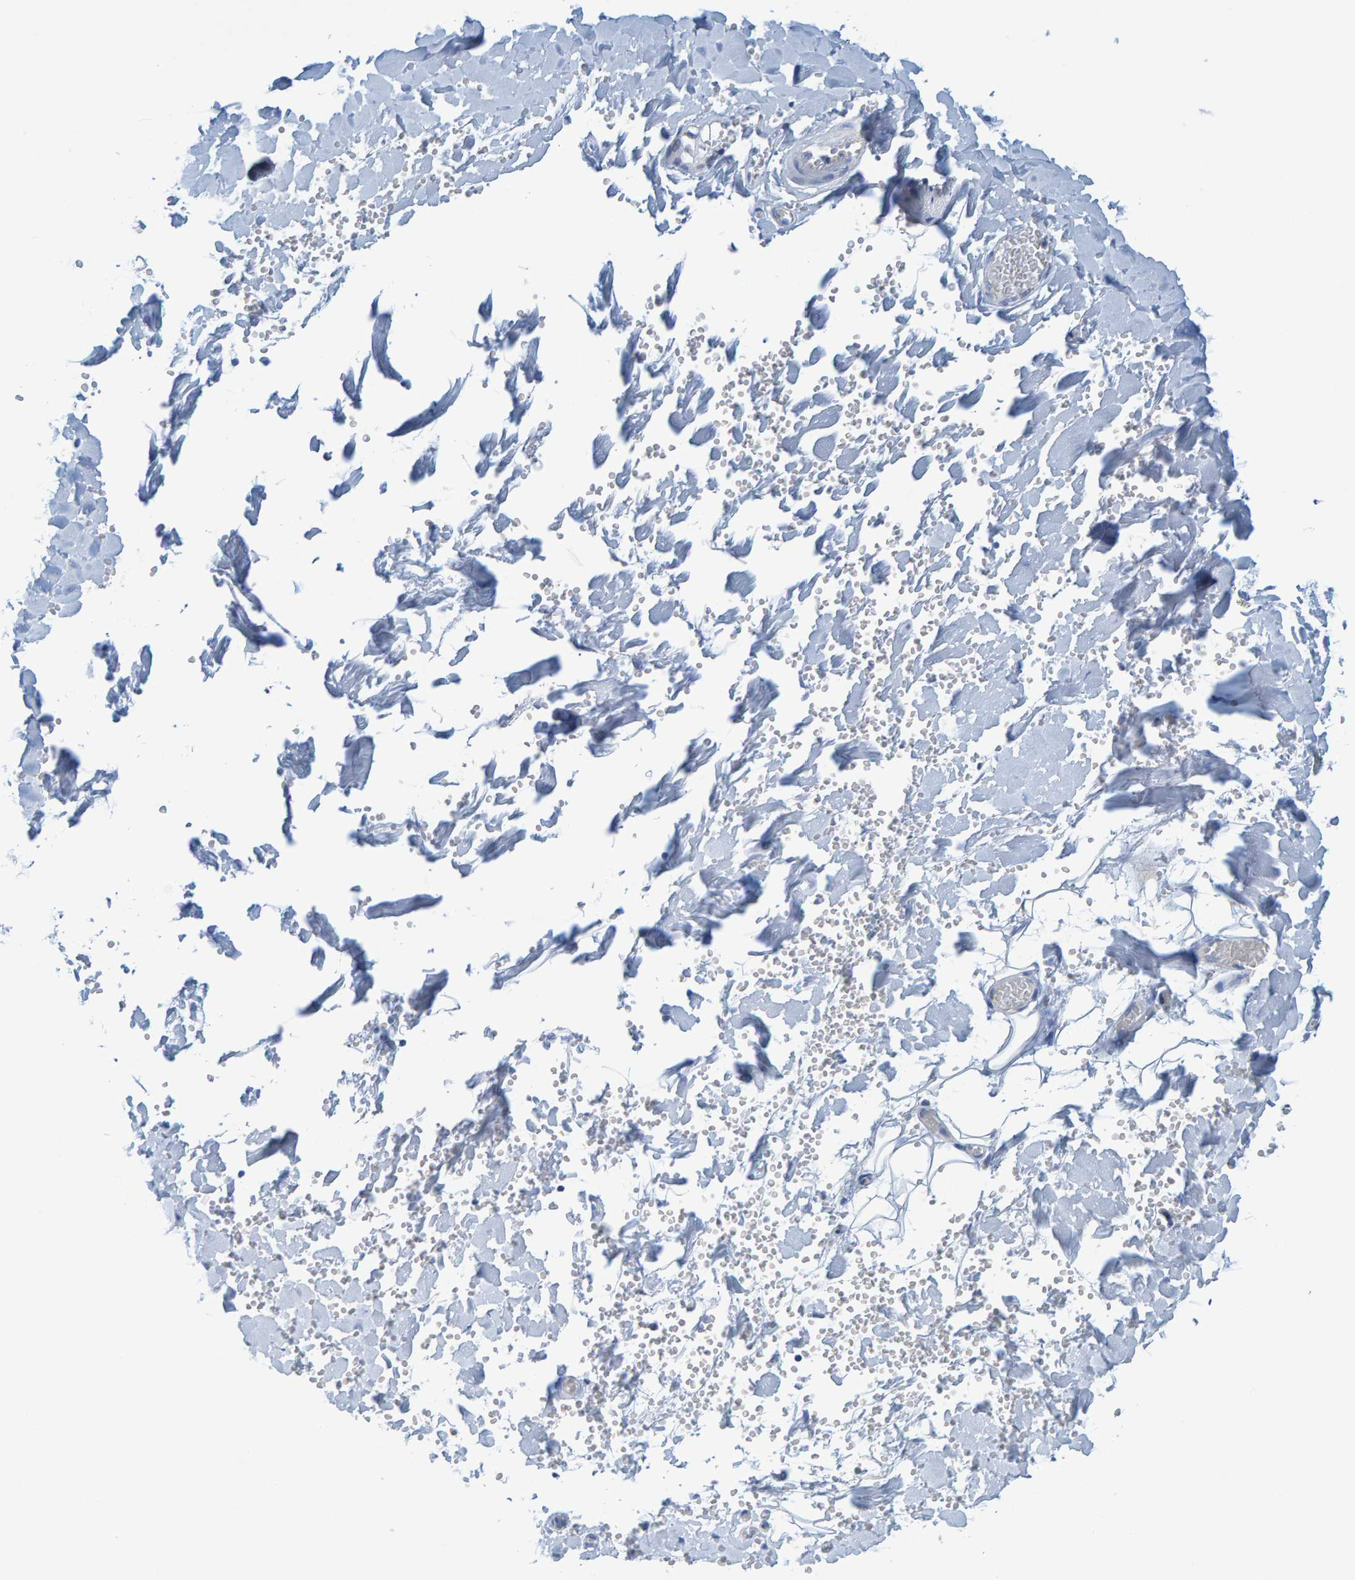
{"staining": {"intensity": "moderate", "quantity": "<25%", "location": "cytoplasmic/membranous"}, "tissue": "salivary gland", "cell_type": "Glandular cells", "image_type": "normal", "snomed": [{"axis": "morphology", "description": "Normal tissue, NOS"}, {"axis": "topography", "description": "Salivary gland"}], "caption": "Moderate cytoplasmic/membranous expression for a protein is seen in approximately <25% of glandular cells of normal salivary gland using immunohistochemistry (IHC).", "gene": "MRPS7", "patient": {"sex": "male", "age": 62}}